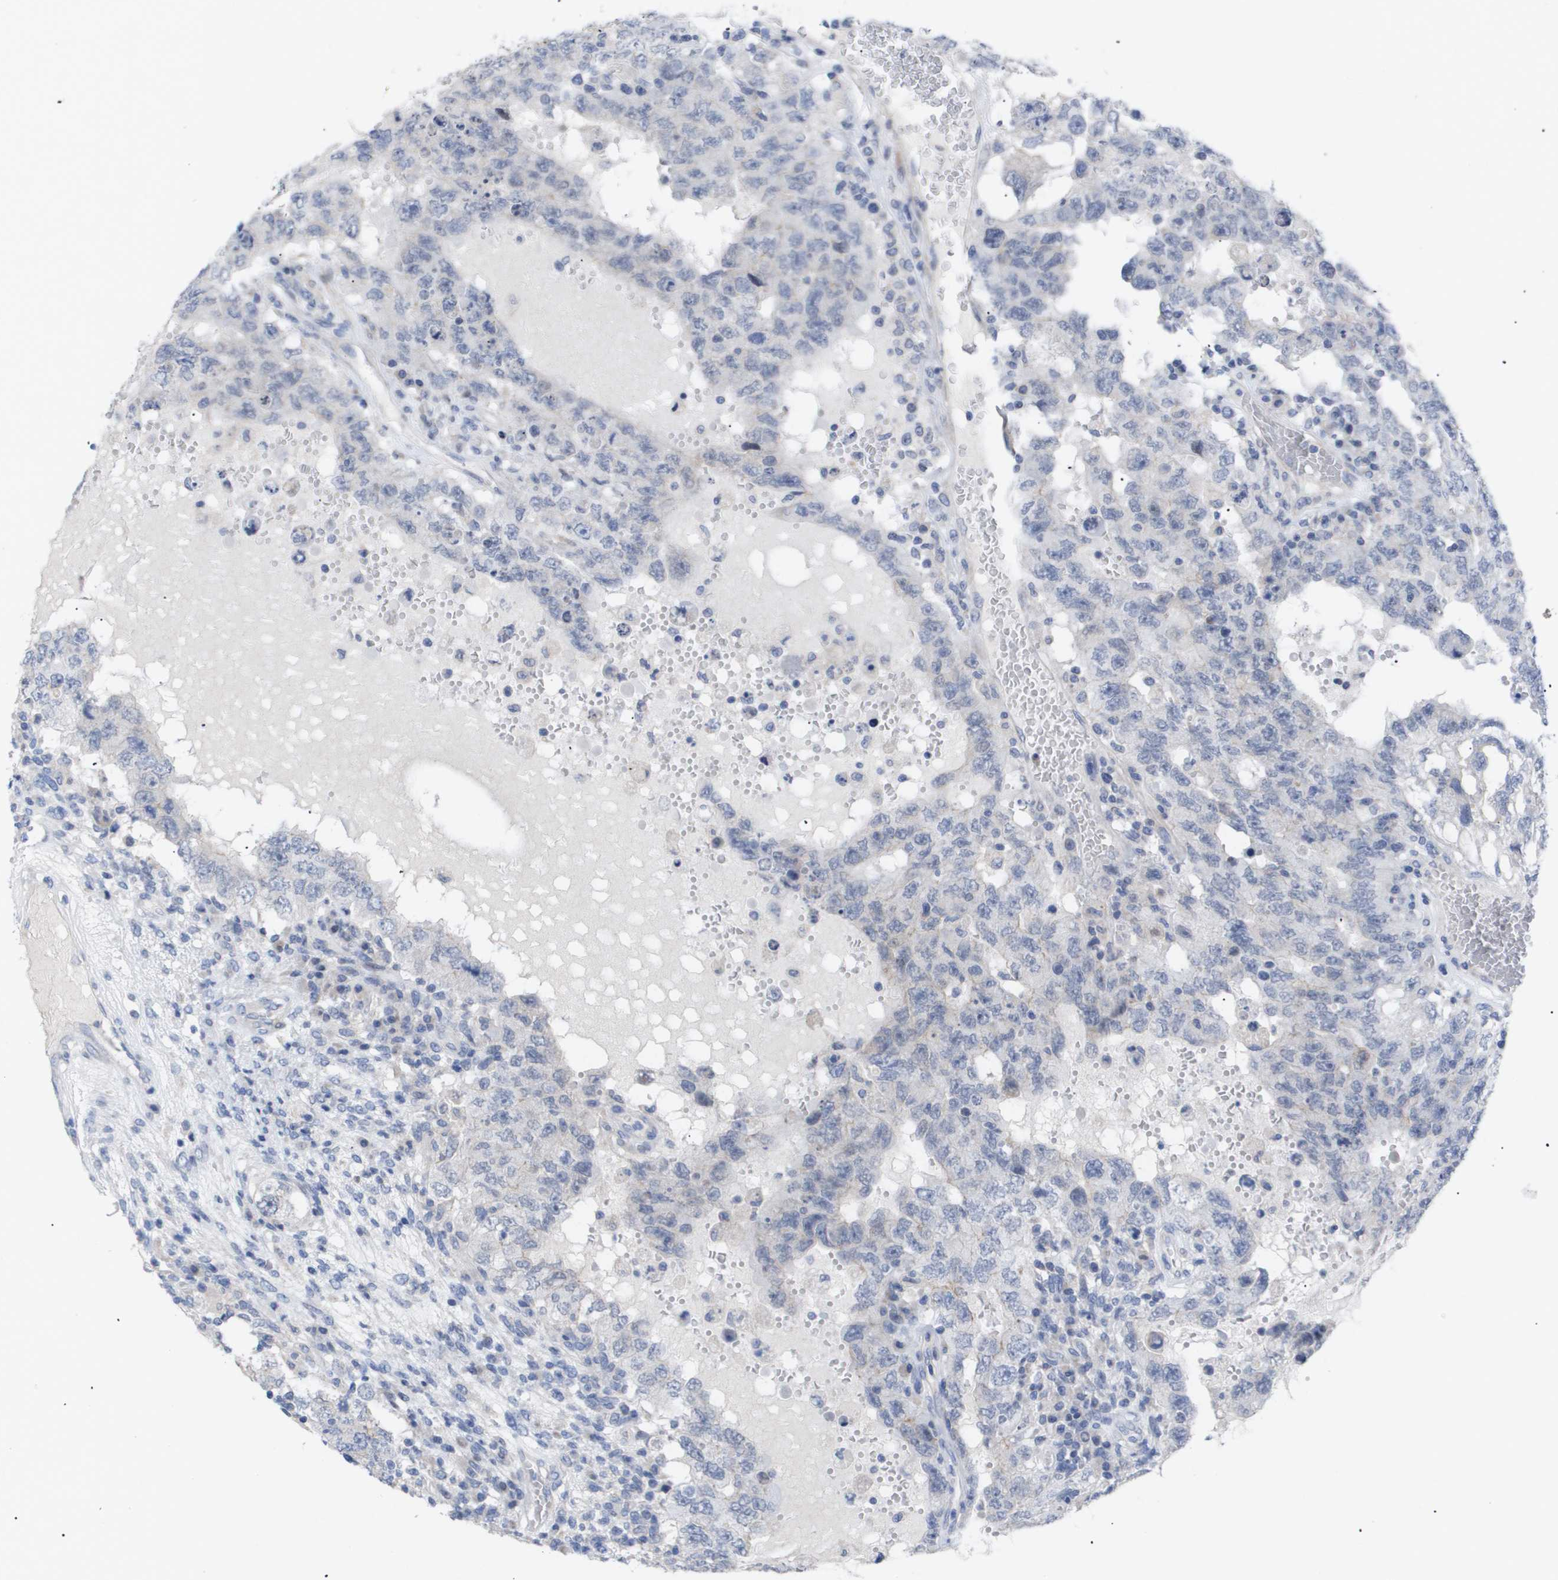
{"staining": {"intensity": "negative", "quantity": "none", "location": "none"}, "tissue": "testis cancer", "cell_type": "Tumor cells", "image_type": "cancer", "snomed": [{"axis": "morphology", "description": "Carcinoma, Embryonal, NOS"}, {"axis": "topography", "description": "Testis"}], "caption": "Histopathology image shows no significant protein expression in tumor cells of embryonal carcinoma (testis). (DAB immunohistochemistry (IHC), high magnification).", "gene": "CAV3", "patient": {"sex": "male", "age": 26}}